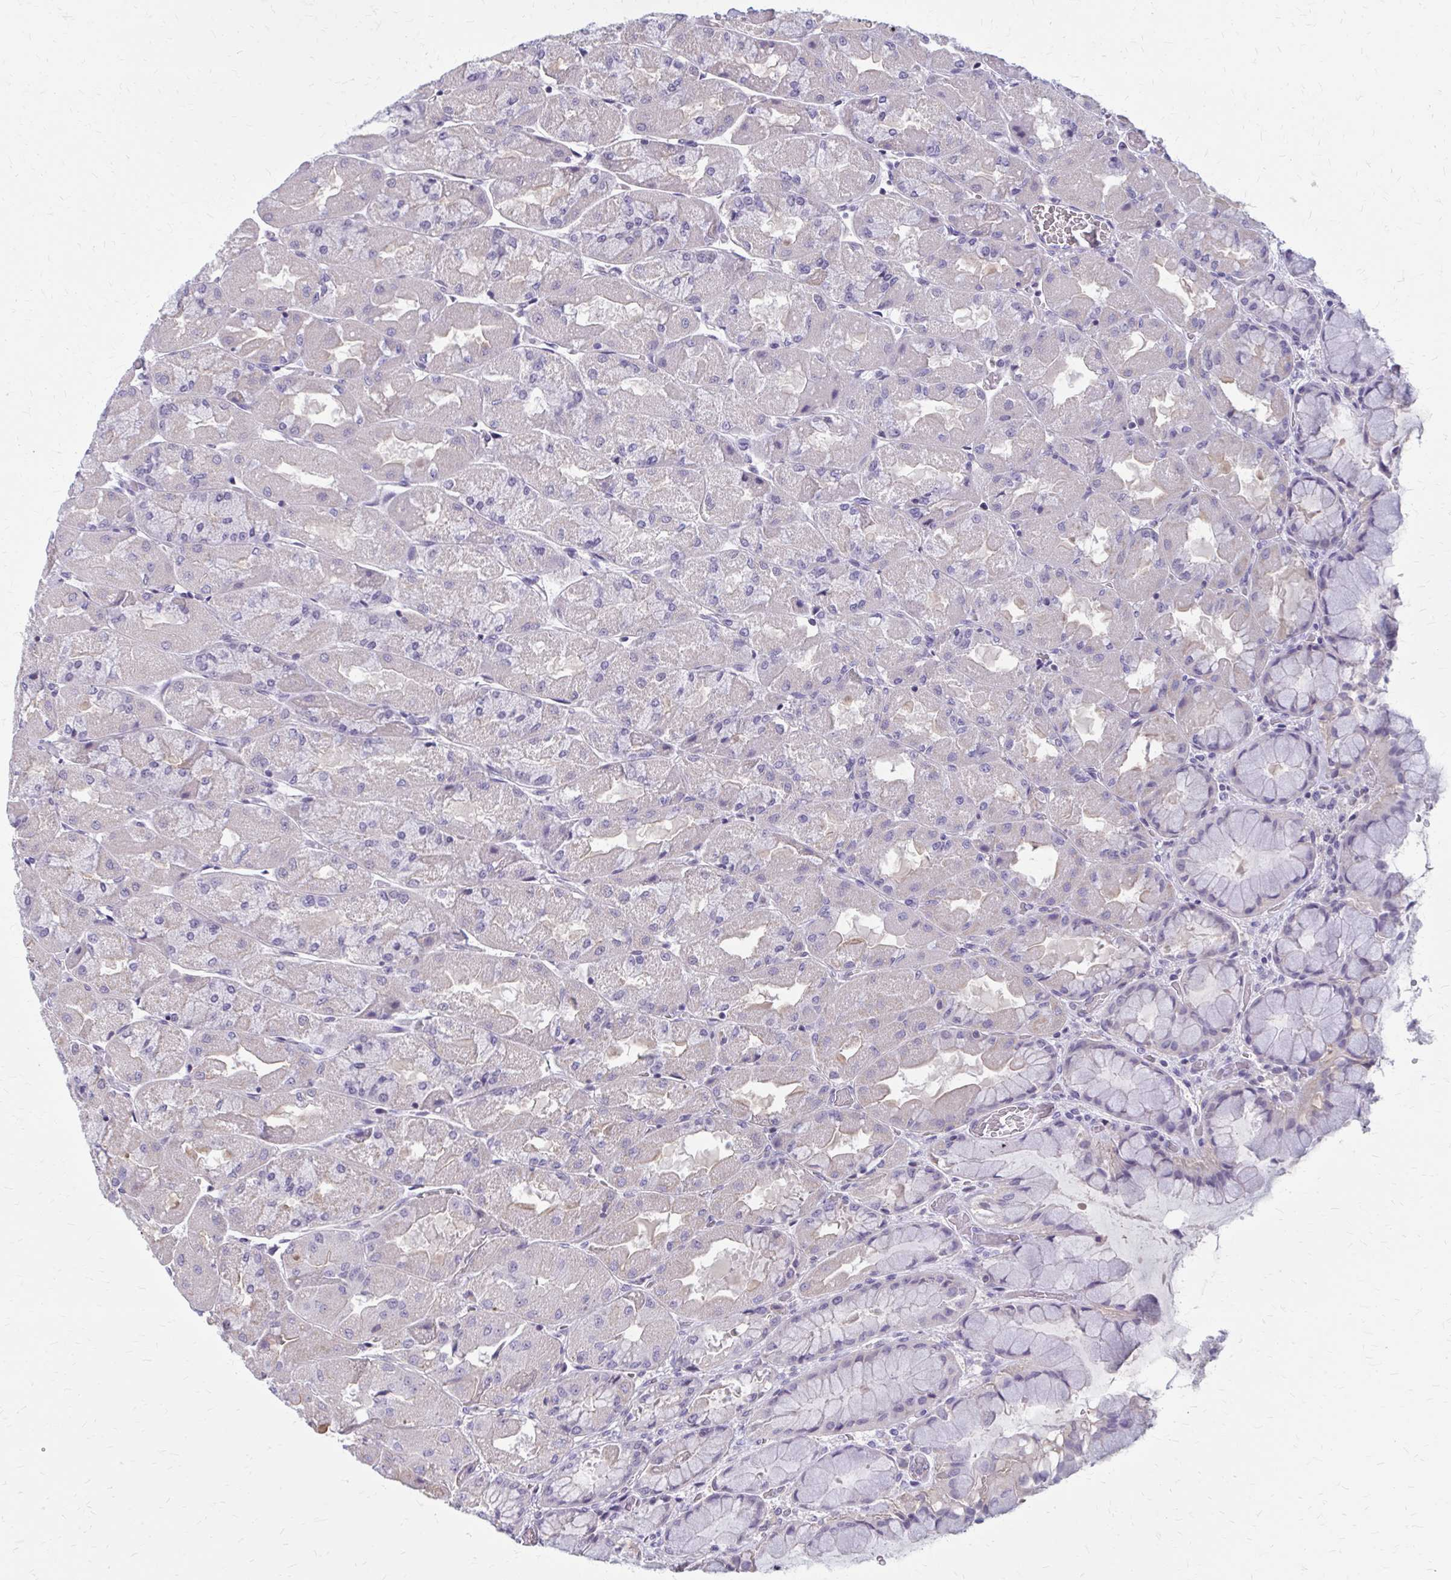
{"staining": {"intensity": "negative", "quantity": "none", "location": "none"}, "tissue": "stomach", "cell_type": "Glandular cells", "image_type": "normal", "snomed": [{"axis": "morphology", "description": "Normal tissue, NOS"}, {"axis": "topography", "description": "Stomach"}], "caption": "This is an IHC image of normal stomach. There is no expression in glandular cells.", "gene": "OR4A47", "patient": {"sex": "female", "age": 61}}